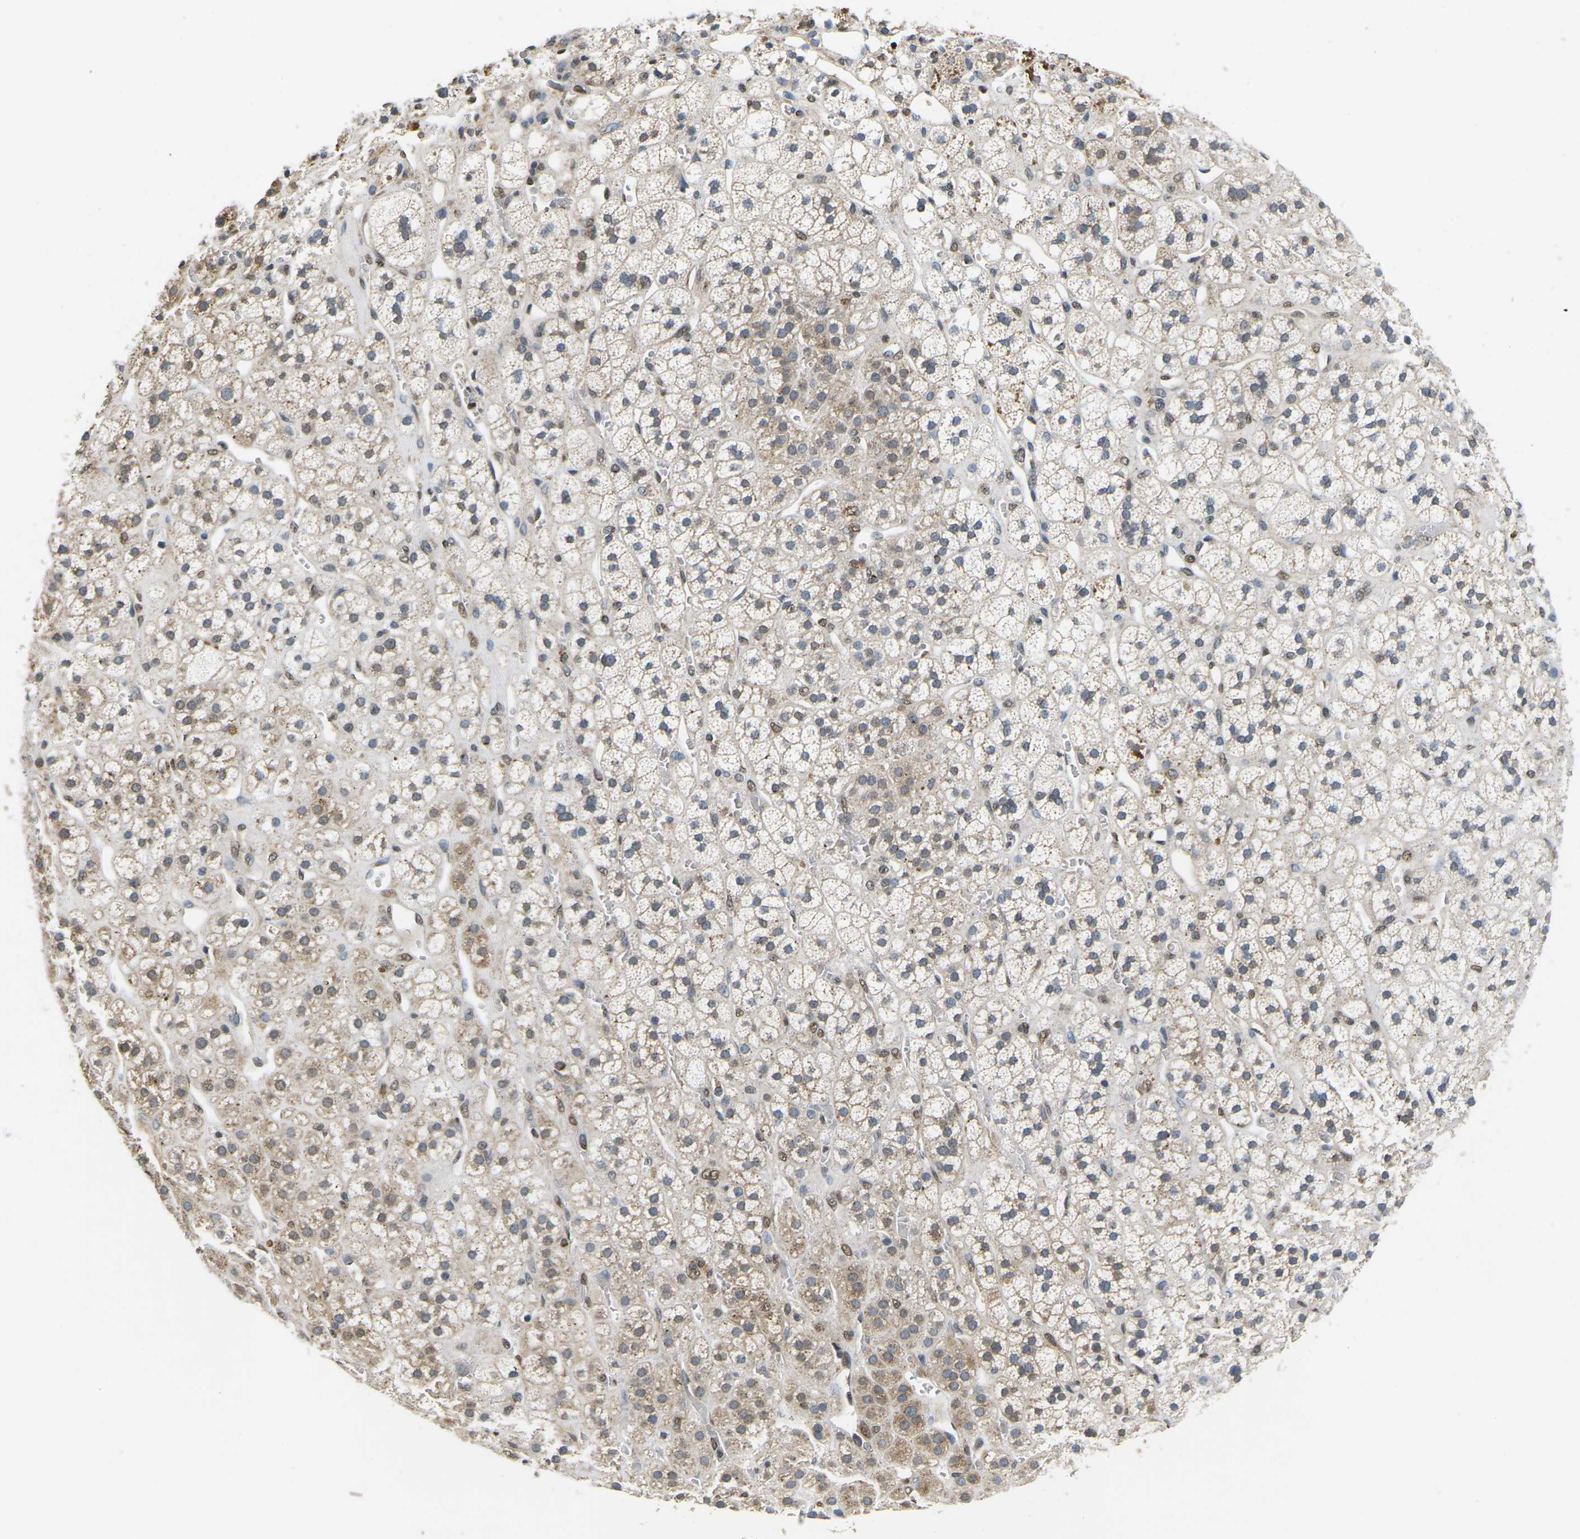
{"staining": {"intensity": "moderate", "quantity": "25%-75%", "location": "cytoplasmic/membranous"}, "tissue": "adrenal gland", "cell_type": "Glandular cells", "image_type": "normal", "snomed": [{"axis": "morphology", "description": "Normal tissue, NOS"}, {"axis": "topography", "description": "Adrenal gland"}], "caption": "Immunohistochemical staining of unremarkable adrenal gland shows medium levels of moderate cytoplasmic/membranous staining in about 25%-75% of glandular cells. (DAB IHC with brightfield microscopy, high magnification).", "gene": "ERBB4", "patient": {"sex": "male", "age": 56}}